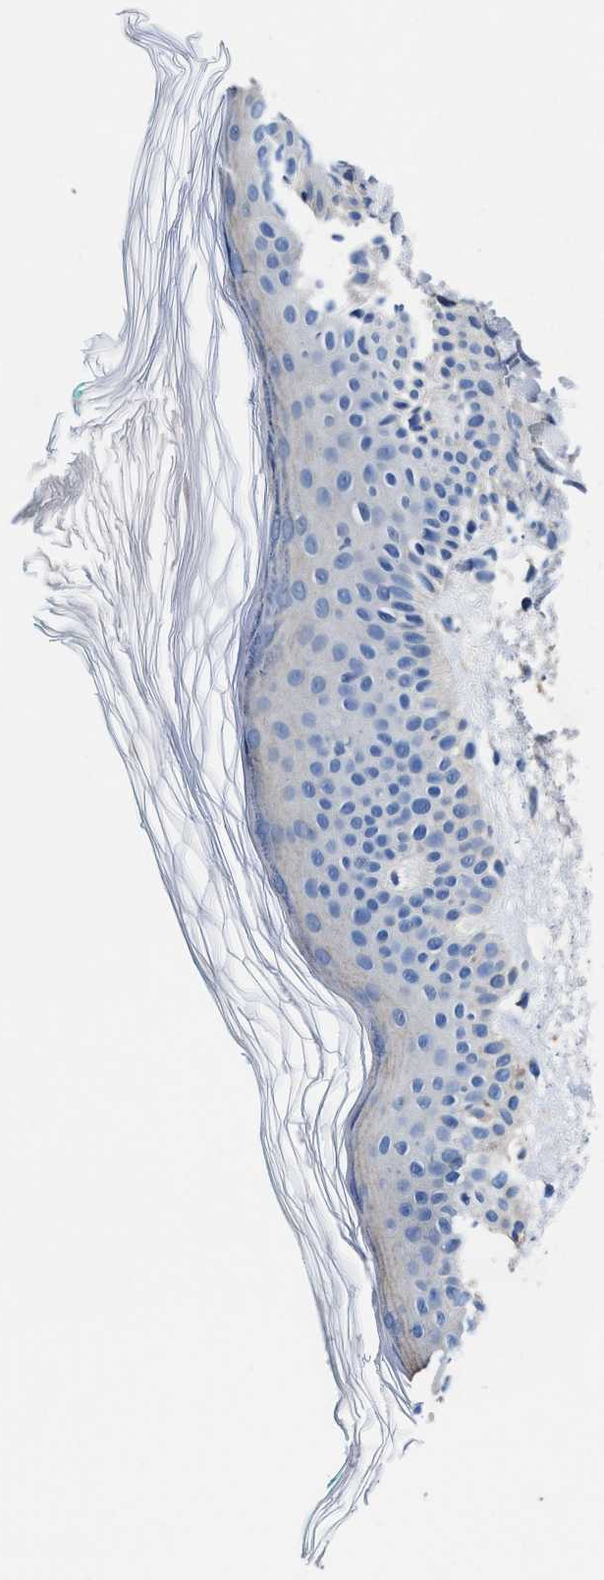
{"staining": {"intensity": "moderate", "quantity": ">75%", "location": "cytoplasmic/membranous"}, "tissue": "skin", "cell_type": "Fibroblasts", "image_type": "normal", "snomed": [{"axis": "morphology", "description": "Normal tissue, NOS"}, {"axis": "morphology", "description": "Malignant melanoma, NOS"}, {"axis": "topography", "description": "Skin"}], "caption": "Fibroblasts exhibit moderate cytoplasmic/membranous expression in about >75% of cells in benign skin. The protein of interest is stained brown, and the nuclei are stained in blue (DAB (3,3'-diaminobenzidine) IHC with brightfield microscopy, high magnification).", "gene": "IDNK", "patient": {"sex": "male", "age": 83}}